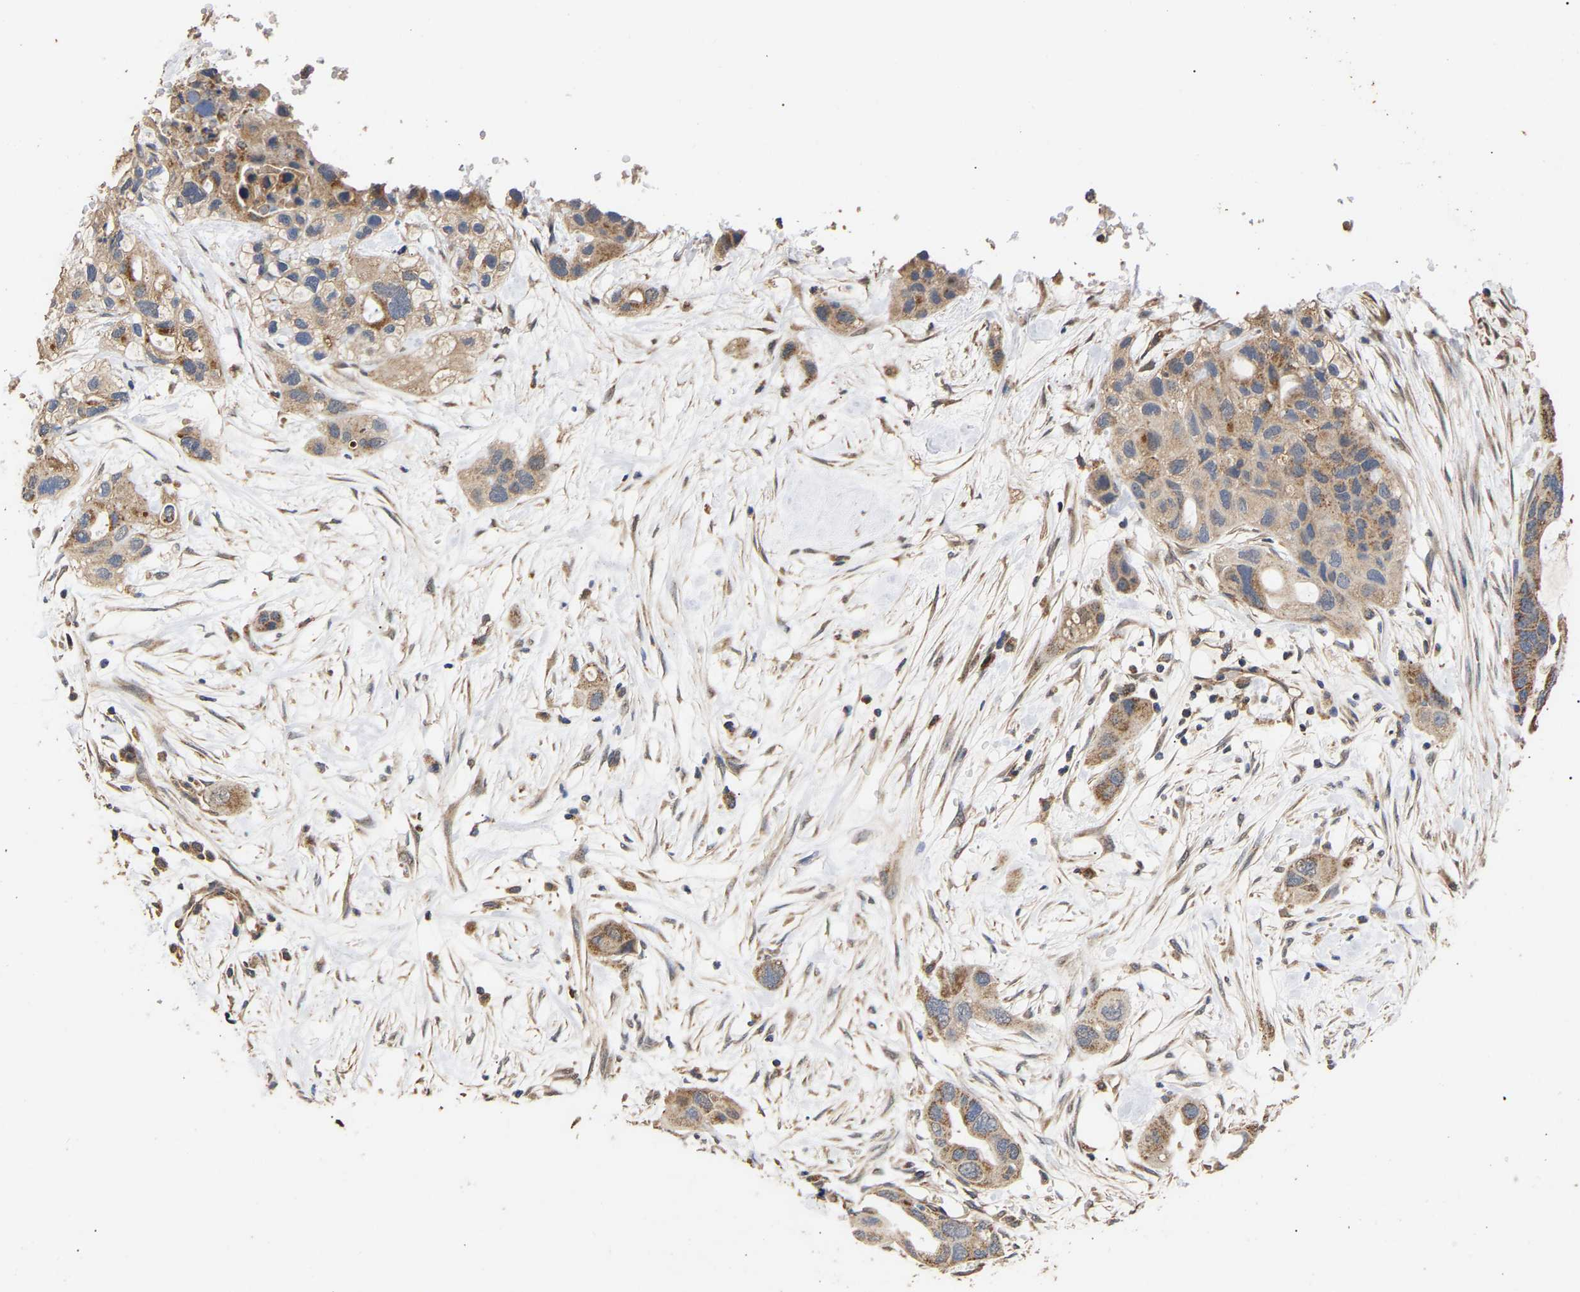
{"staining": {"intensity": "moderate", "quantity": ">75%", "location": "cytoplasmic/membranous"}, "tissue": "pancreatic cancer", "cell_type": "Tumor cells", "image_type": "cancer", "snomed": [{"axis": "morphology", "description": "Adenocarcinoma, NOS"}, {"axis": "topography", "description": "Pancreas"}], "caption": "IHC micrograph of neoplastic tissue: pancreatic cancer stained using immunohistochemistry displays medium levels of moderate protein expression localized specifically in the cytoplasmic/membranous of tumor cells, appearing as a cytoplasmic/membranous brown color.", "gene": "ZNF26", "patient": {"sex": "female", "age": 71}}